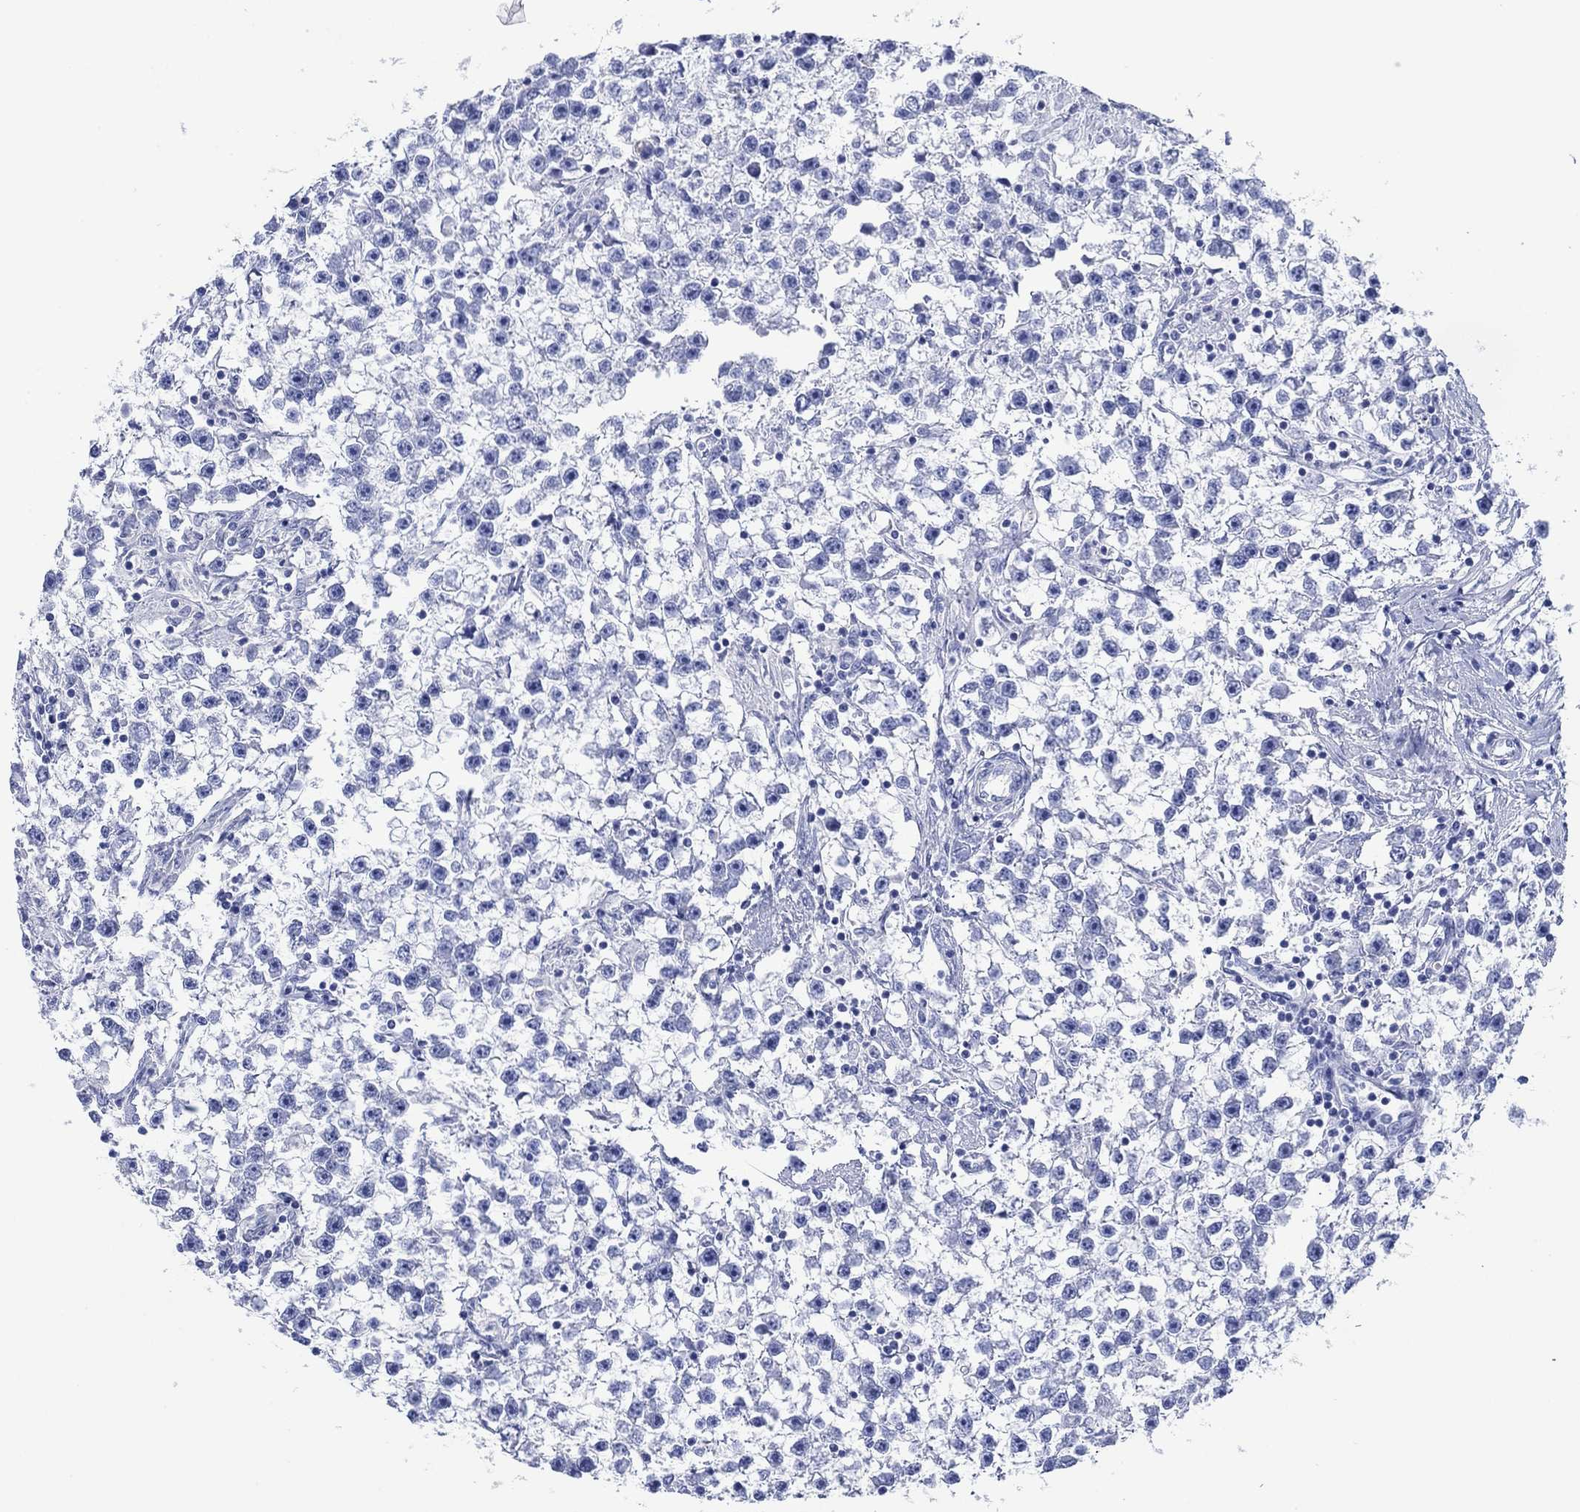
{"staining": {"intensity": "negative", "quantity": "none", "location": "none"}, "tissue": "testis cancer", "cell_type": "Tumor cells", "image_type": "cancer", "snomed": [{"axis": "morphology", "description": "Seminoma, NOS"}, {"axis": "topography", "description": "Testis"}], "caption": "Tumor cells are negative for protein expression in human testis cancer (seminoma).", "gene": "HCRT", "patient": {"sex": "male", "age": 59}}